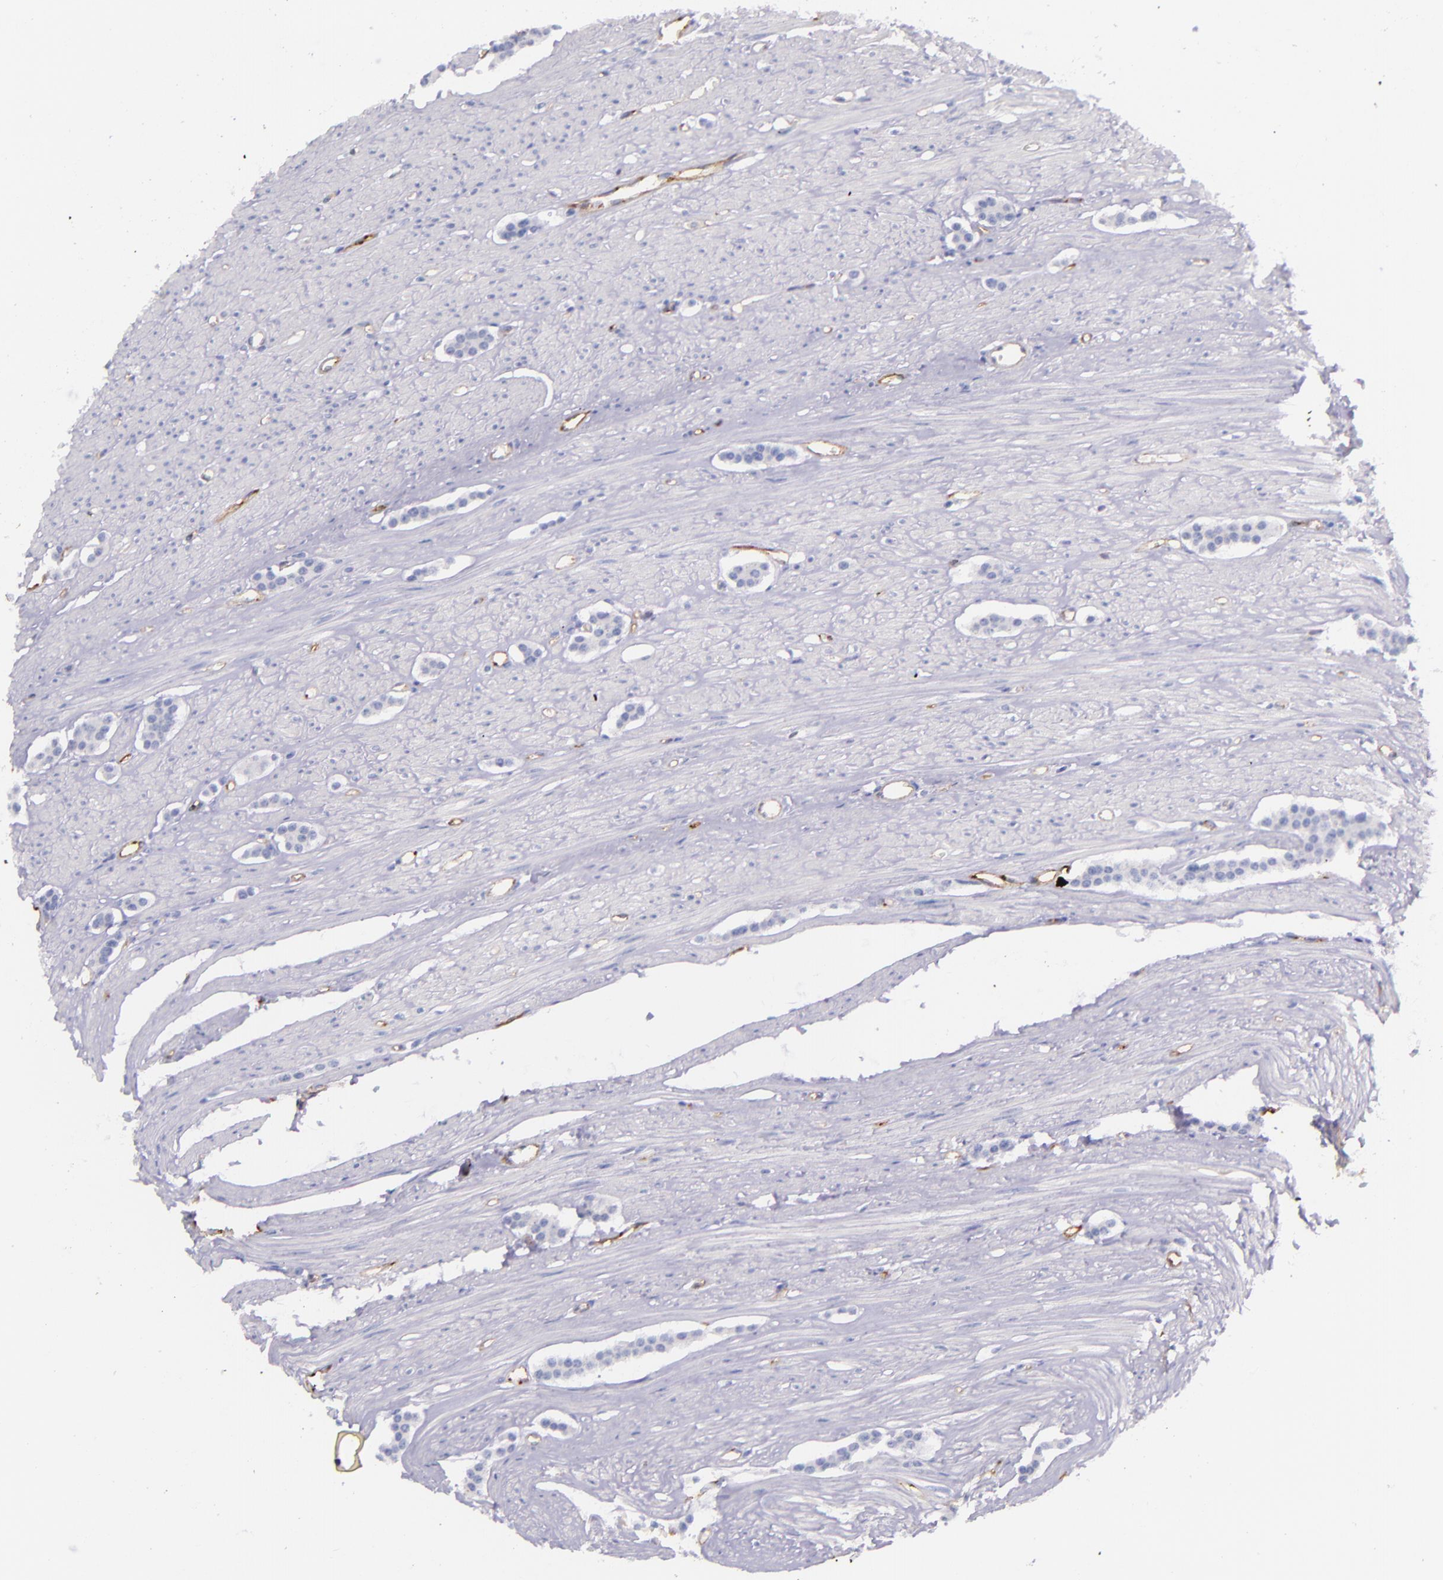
{"staining": {"intensity": "negative", "quantity": "none", "location": "none"}, "tissue": "carcinoid", "cell_type": "Tumor cells", "image_type": "cancer", "snomed": [{"axis": "morphology", "description": "Carcinoid, malignant, NOS"}, {"axis": "topography", "description": "Small intestine"}], "caption": "IHC of carcinoid (malignant) exhibits no expression in tumor cells.", "gene": "NOS3", "patient": {"sex": "male", "age": 60}}